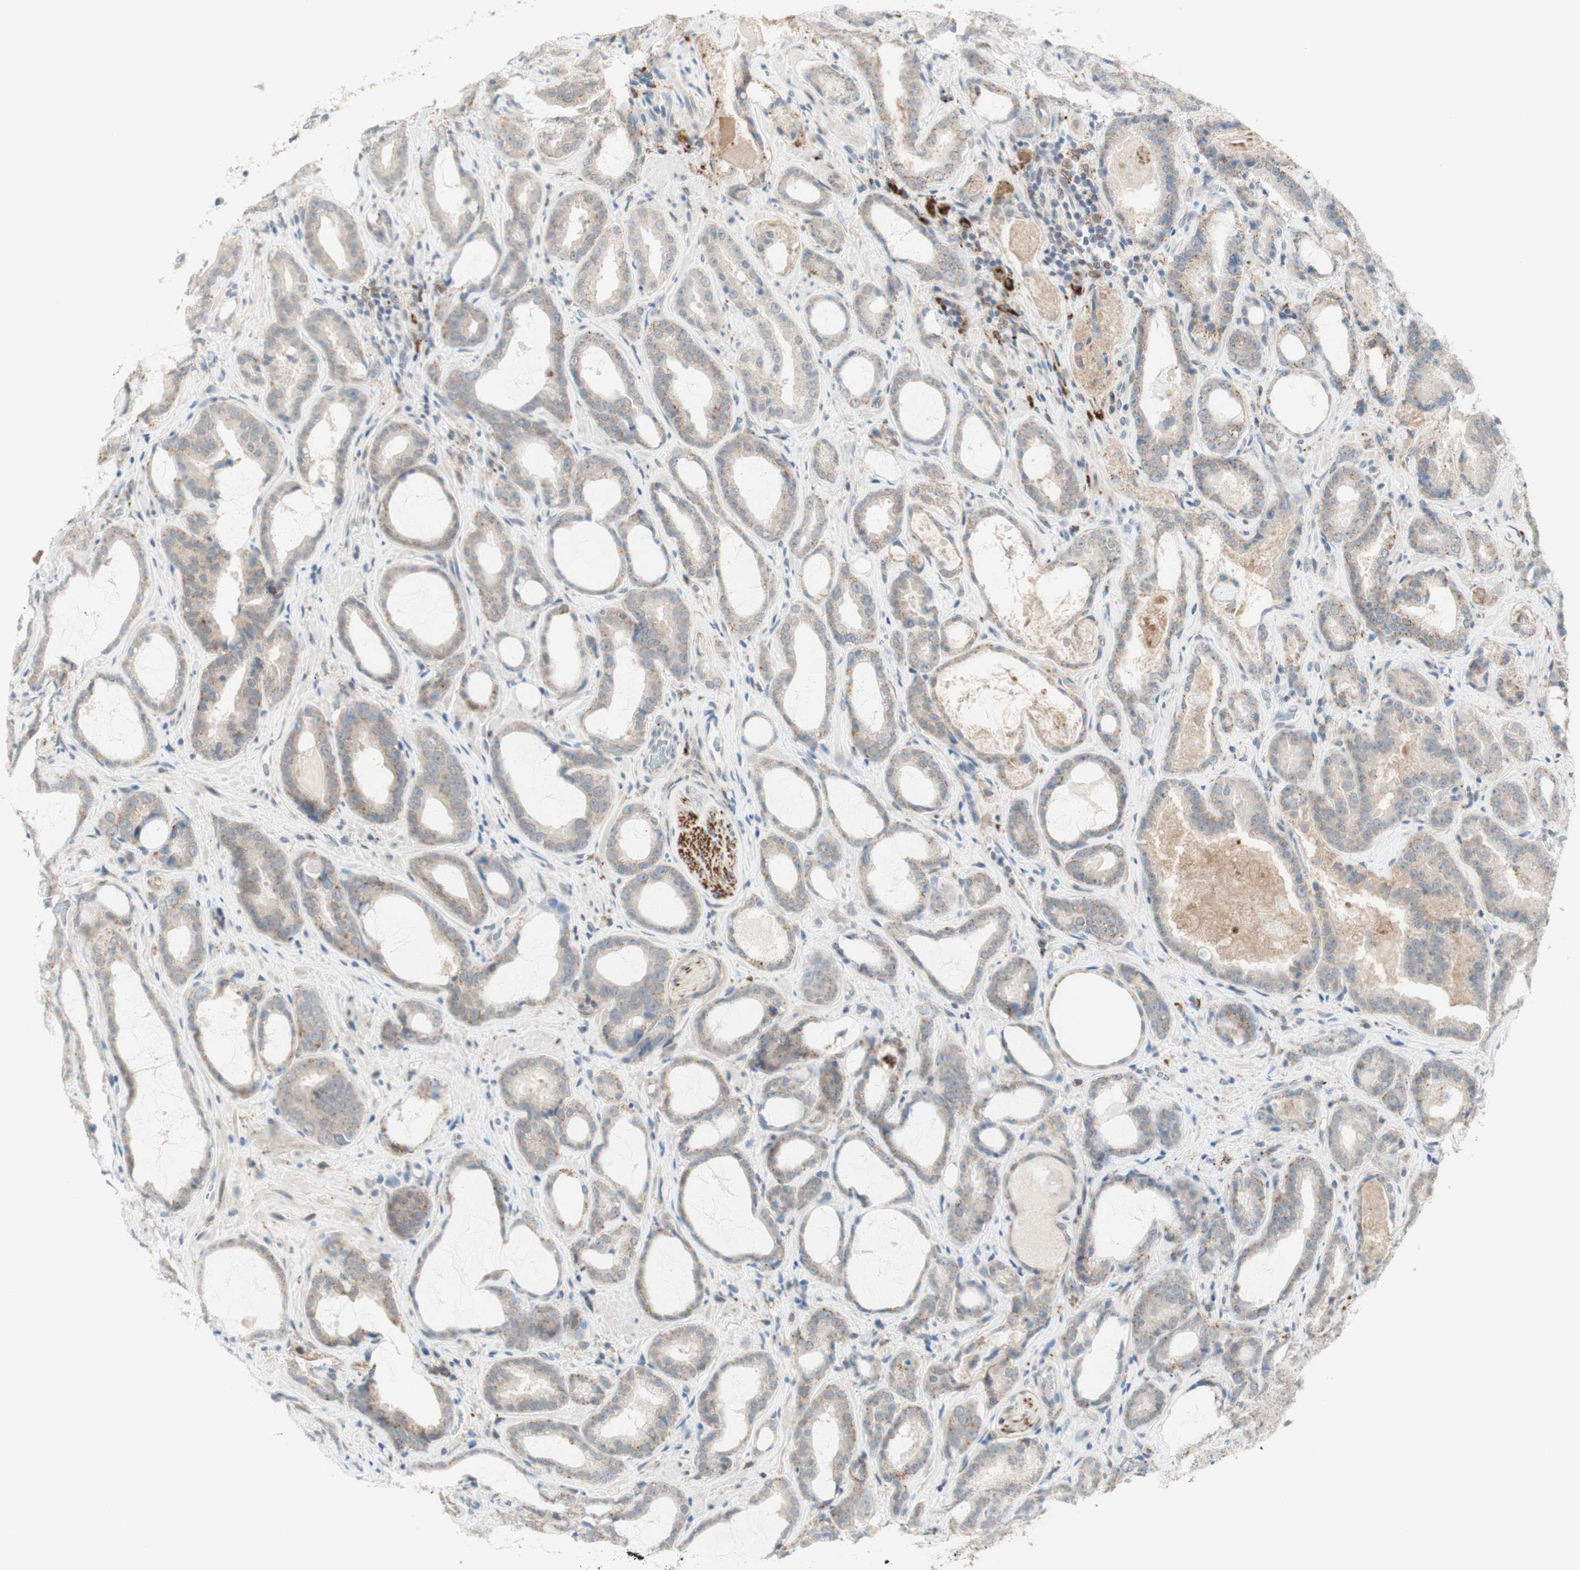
{"staining": {"intensity": "weak", "quantity": ">75%", "location": "cytoplasmic/membranous"}, "tissue": "prostate cancer", "cell_type": "Tumor cells", "image_type": "cancer", "snomed": [{"axis": "morphology", "description": "Adenocarcinoma, Low grade"}, {"axis": "topography", "description": "Prostate"}], "caption": "Weak cytoplasmic/membranous protein staining is present in about >75% of tumor cells in prostate low-grade adenocarcinoma.", "gene": "GAPT", "patient": {"sex": "male", "age": 60}}